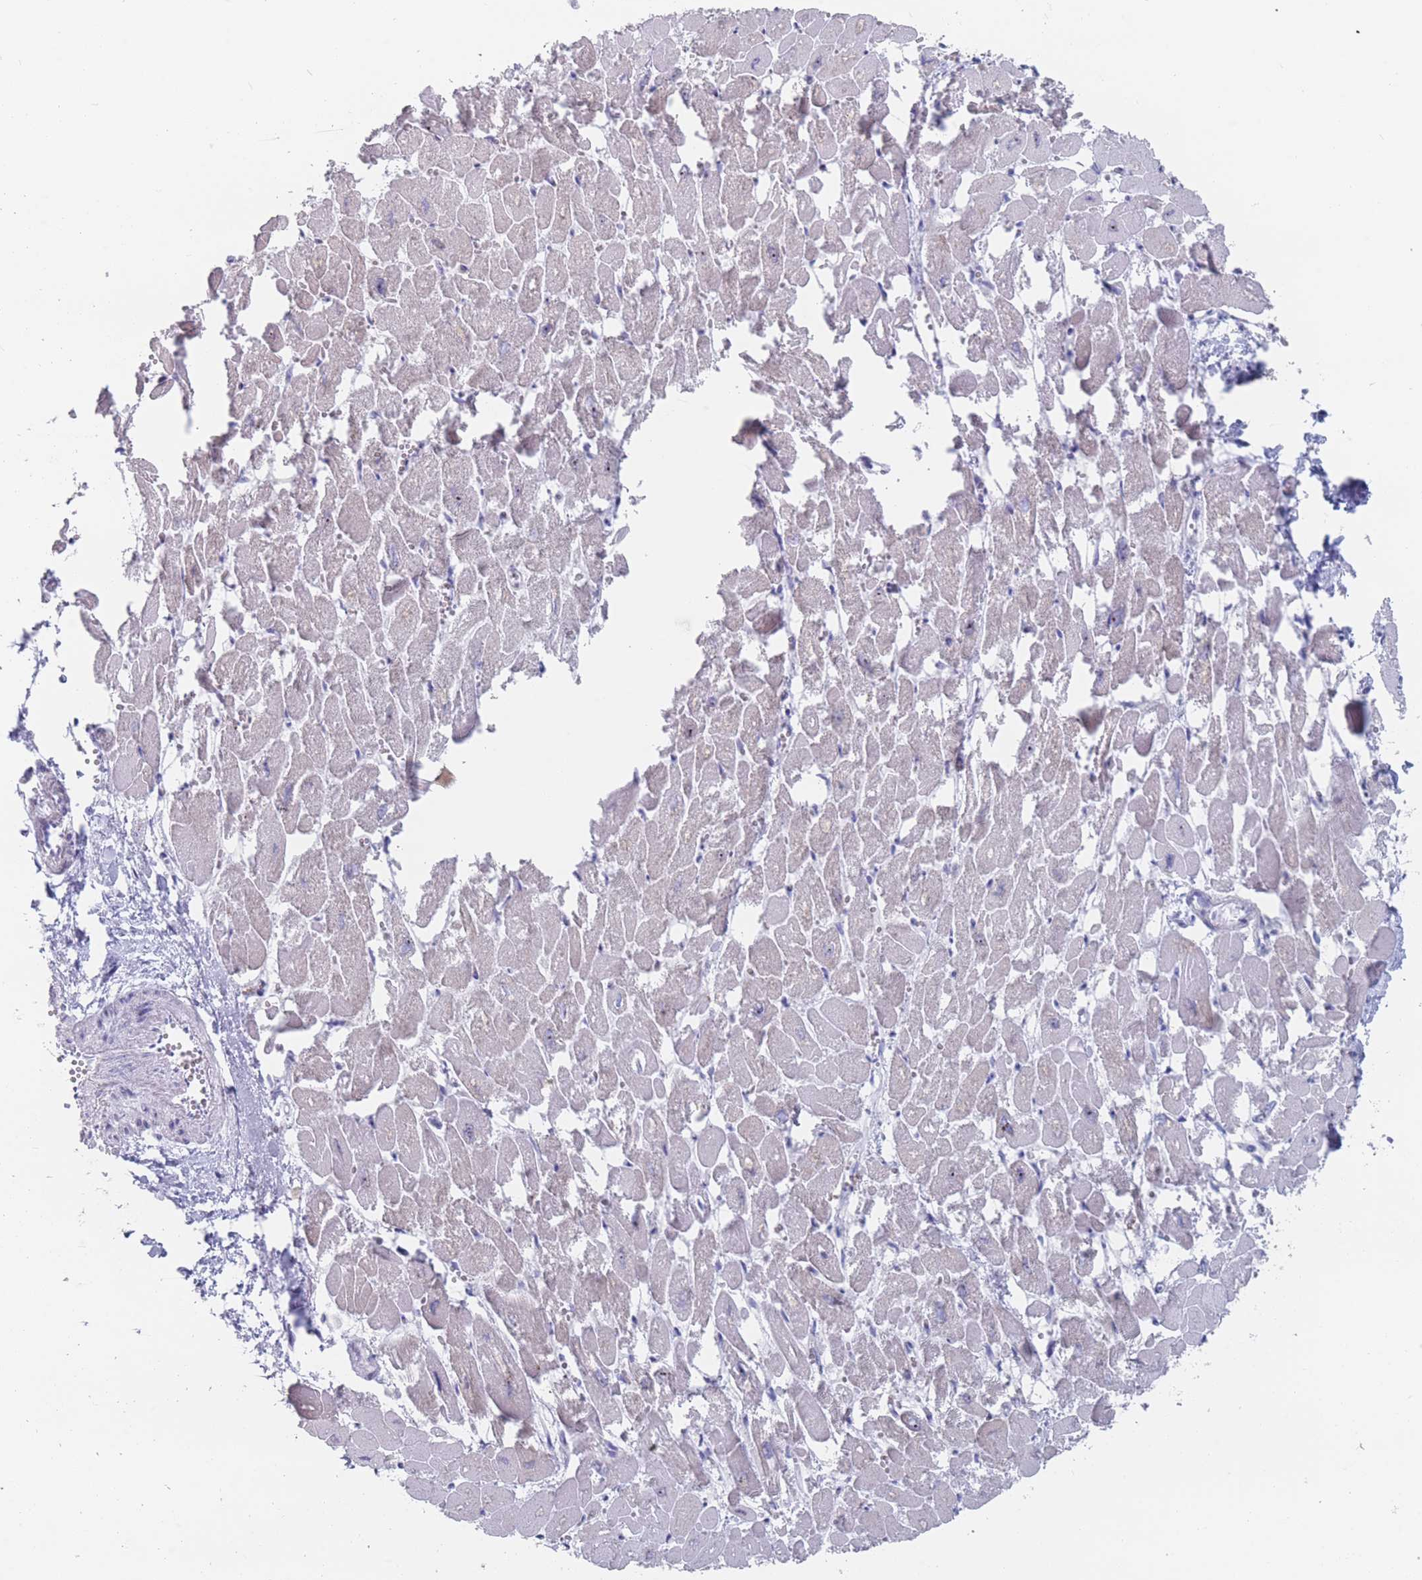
{"staining": {"intensity": "weak", "quantity": "25%-75%", "location": "cytoplasmic/membranous"}, "tissue": "heart muscle", "cell_type": "Cardiomyocytes", "image_type": "normal", "snomed": [{"axis": "morphology", "description": "Normal tissue, NOS"}, {"axis": "topography", "description": "Heart"}], "caption": "The immunohistochemical stain highlights weak cytoplasmic/membranous staining in cardiomyocytes of normal heart muscle. Using DAB (3,3'-diaminobenzidine) (brown) and hematoxylin (blue) stains, captured at high magnification using brightfield microscopy.", "gene": "ST8SIA5", "patient": {"sex": "male", "age": 54}}